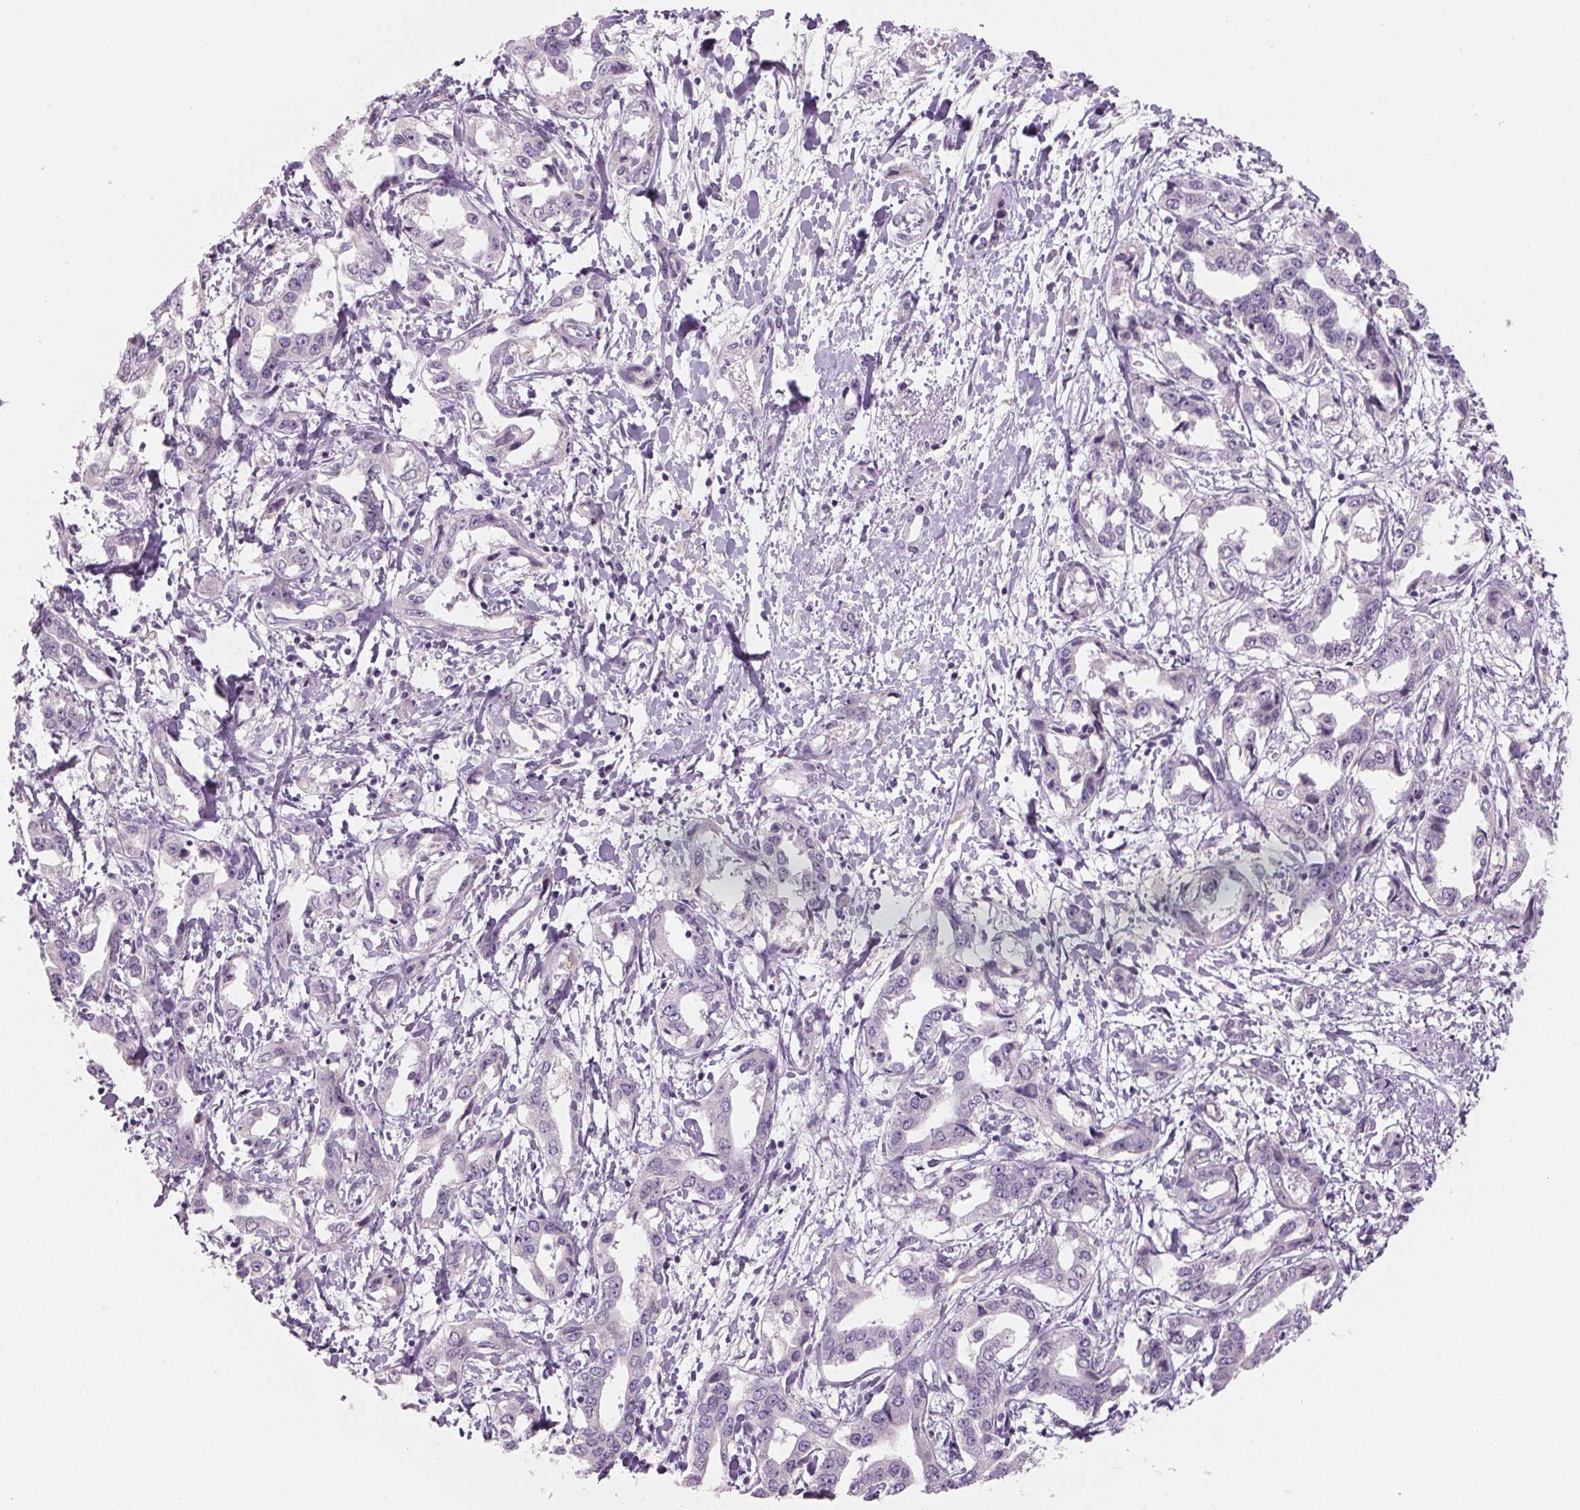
{"staining": {"intensity": "negative", "quantity": "none", "location": "none"}, "tissue": "liver cancer", "cell_type": "Tumor cells", "image_type": "cancer", "snomed": [{"axis": "morphology", "description": "Cholangiocarcinoma"}, {"axis": "topography", "description": "Liver"}], "caption": "Tumor cells show no significant protein expression in liver cholangiocarcinoma.", "gene": "ADAM20", "patient": {"sex": "male", "age": 59}}